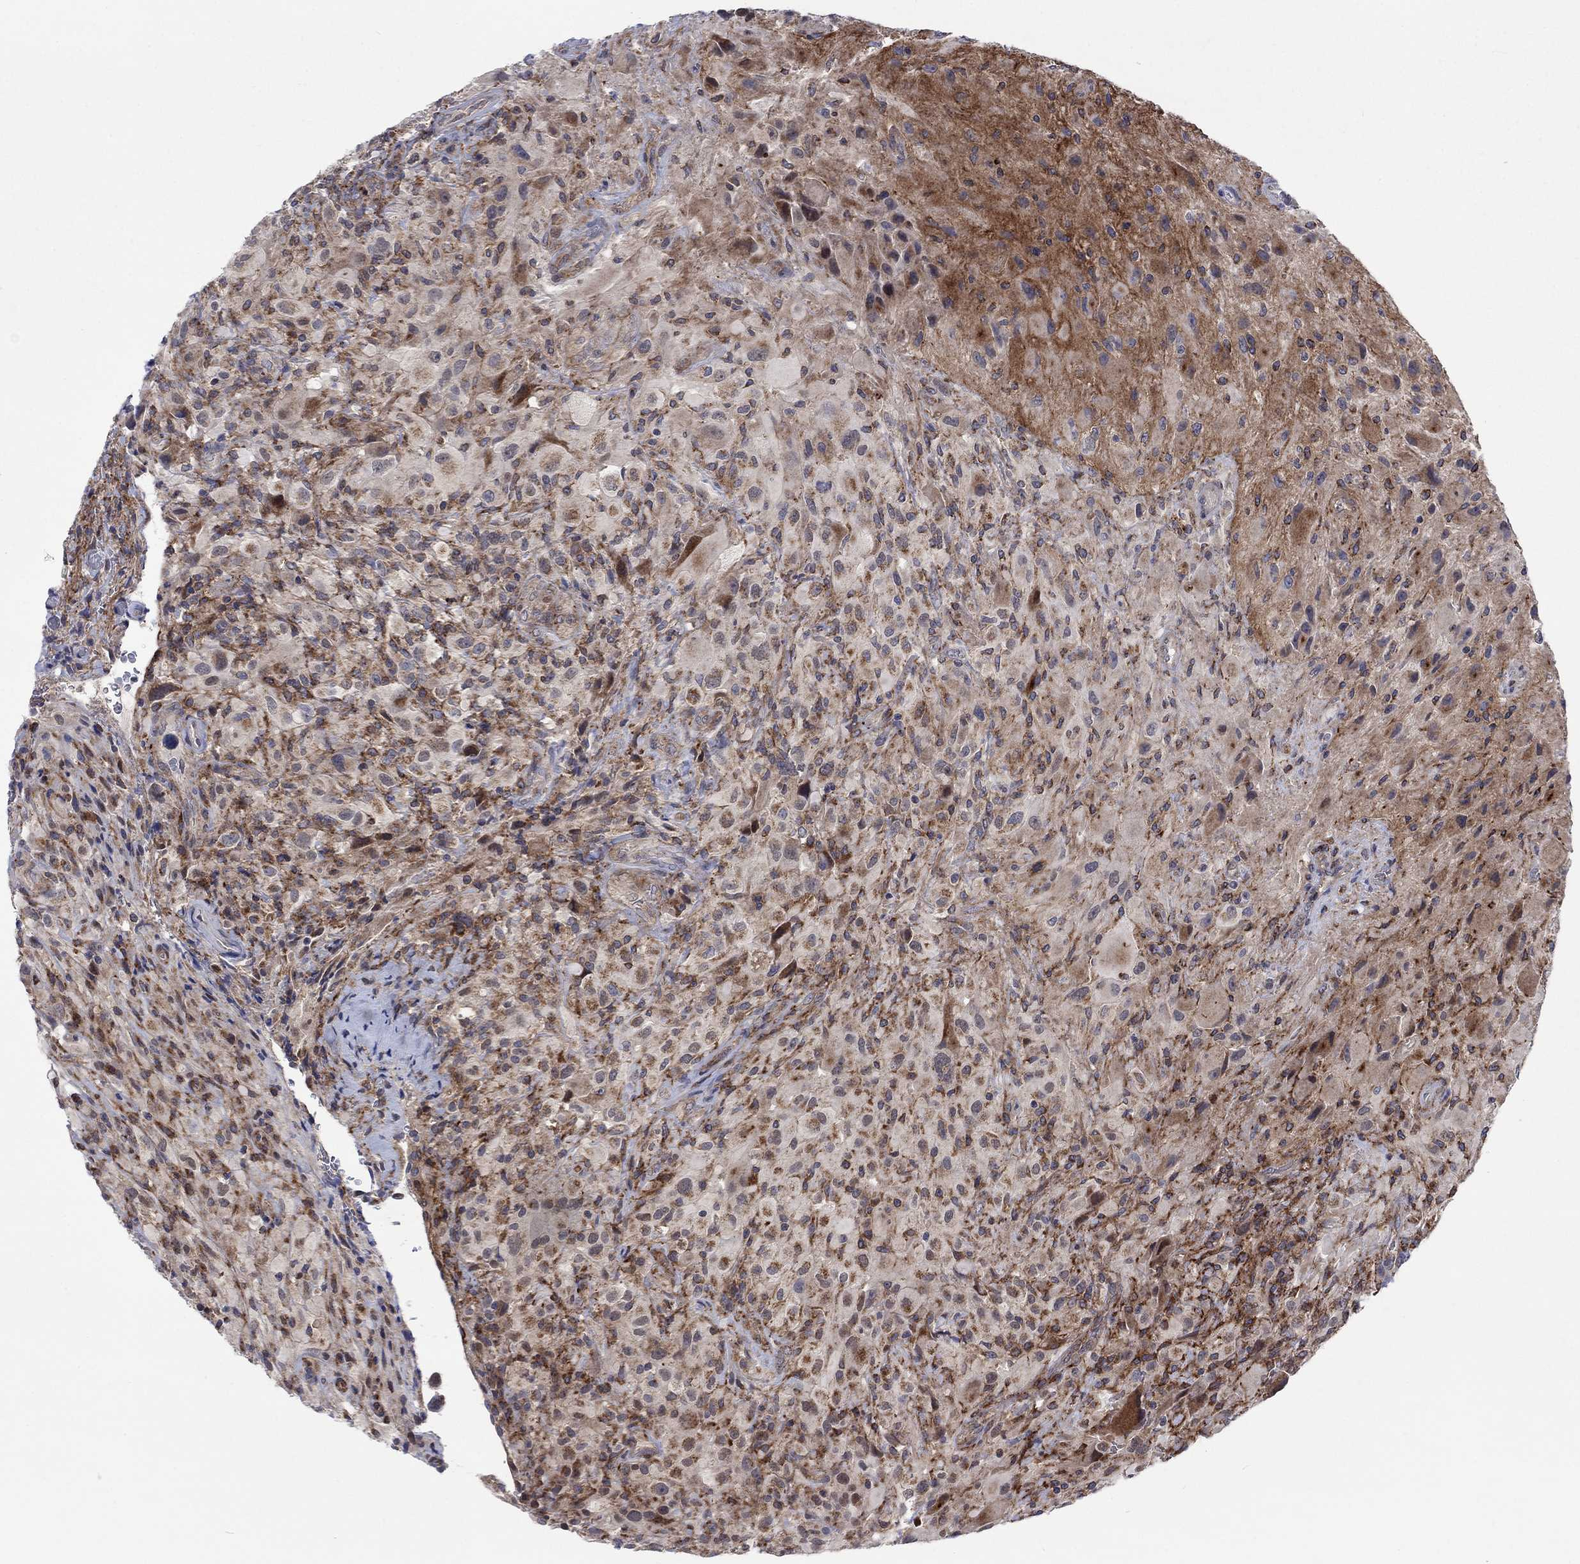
{"staining": {"intensity": "moderate", "quantity": "25%-75%", "location": "cytoplasmic/membranous"}, "tissue": "glioma", "cell_type": "Tumor cells", "image_type": "cancer", "snomed": [{"axis": "morphology", "description": "Glioma, malignant, High grade"}, {"axis": "topography", "description": "Cerebral cortex"}], "caption": "The histopathology image demonstrates a brown stain indicating the presence of a protein in the cytoplasmic/membranous of tumor cells in glioma.", "gene": "SLC35F2", "patient": {"sex": "male", "age": 35}}